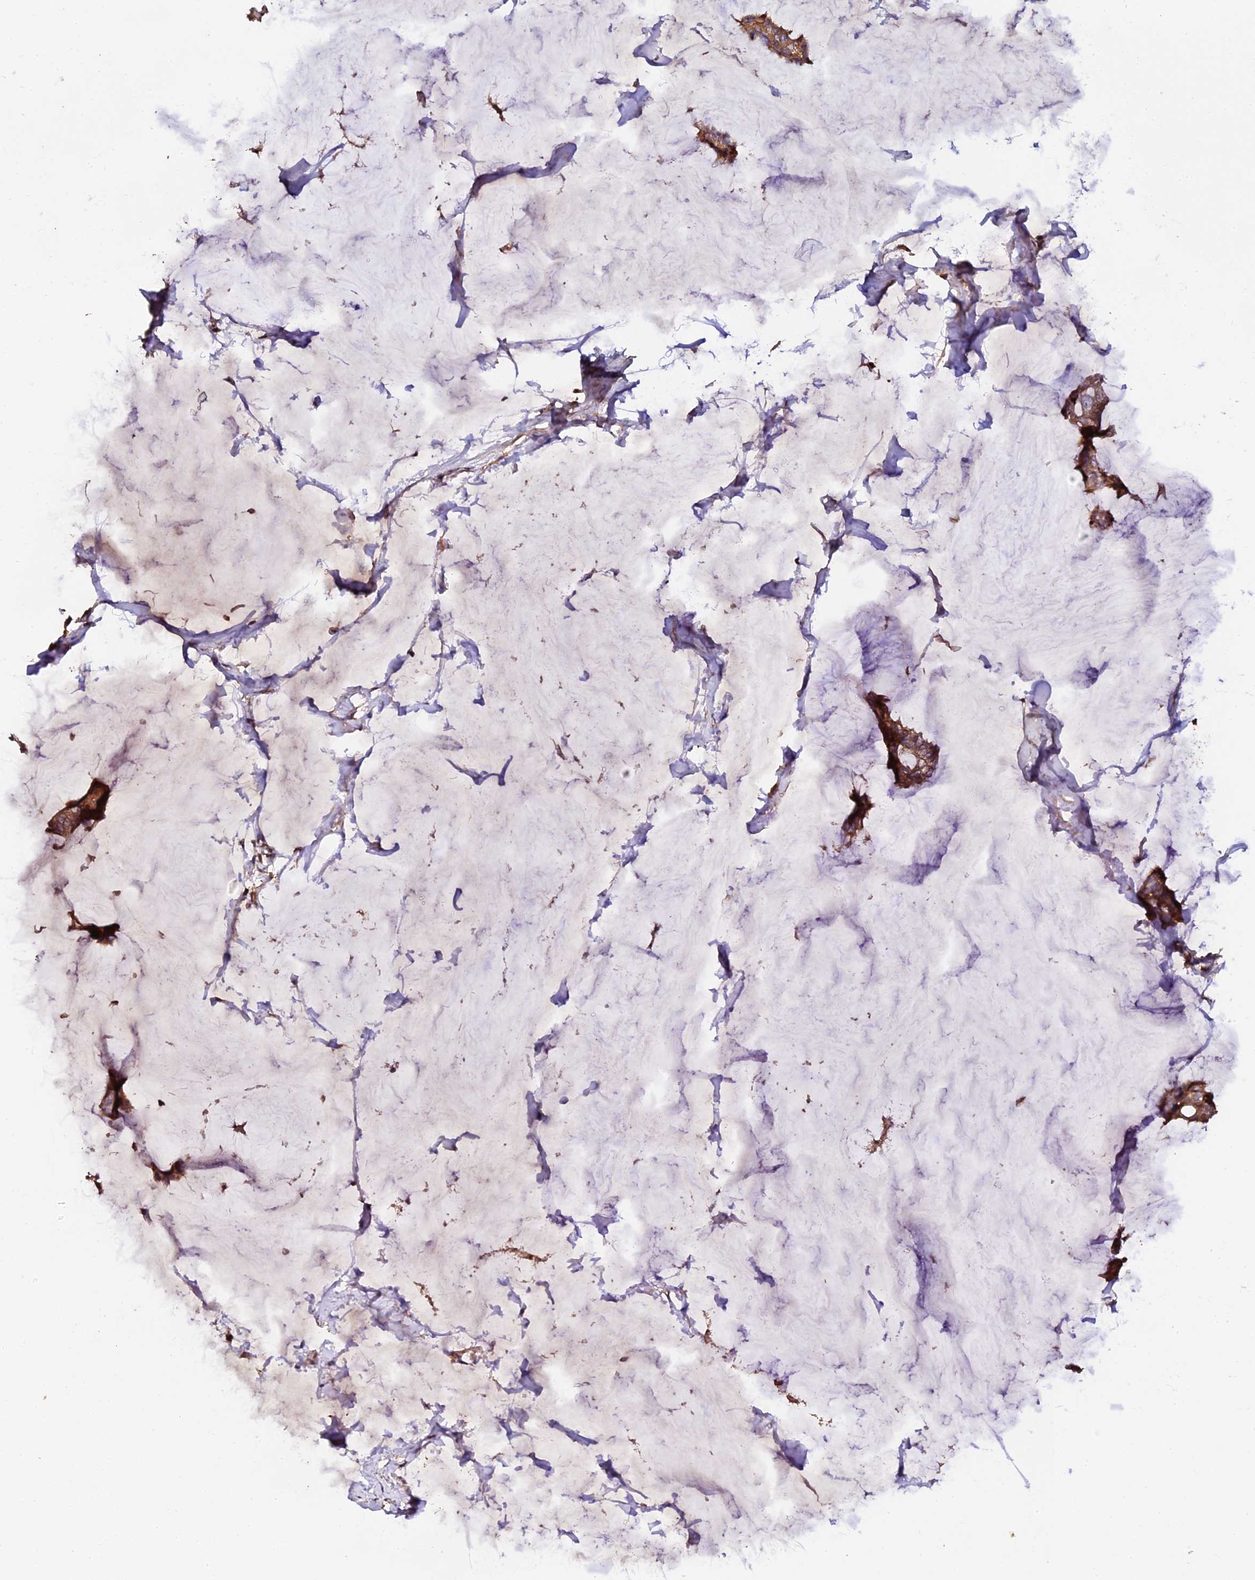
{"staining": {"intensity": "moderate", "quantity": ">75%", "location": "cytoplasmic/membranous"}, "tissue": "breast cancer", "cell_type": "Tumor cells", "image_type": "cancer", "snomed": [{"axis": "morphology", "description": "Duct carcinoma"}, {"axis": "topography", "description": "Breast"}], "caption": "Immunohistochemistry histopathology image of neoplastic tissue: human breast cancer stained using immunohistochemistry (IHC) exhibits medium levels of moderate protein expression localized specifically in the cytoplasmic/membranous of tumor cells, appearing as a cytoplasmic/membranous brown color.", "gene": "TDO2", "patient": {"sex": "female", "age": 93}}